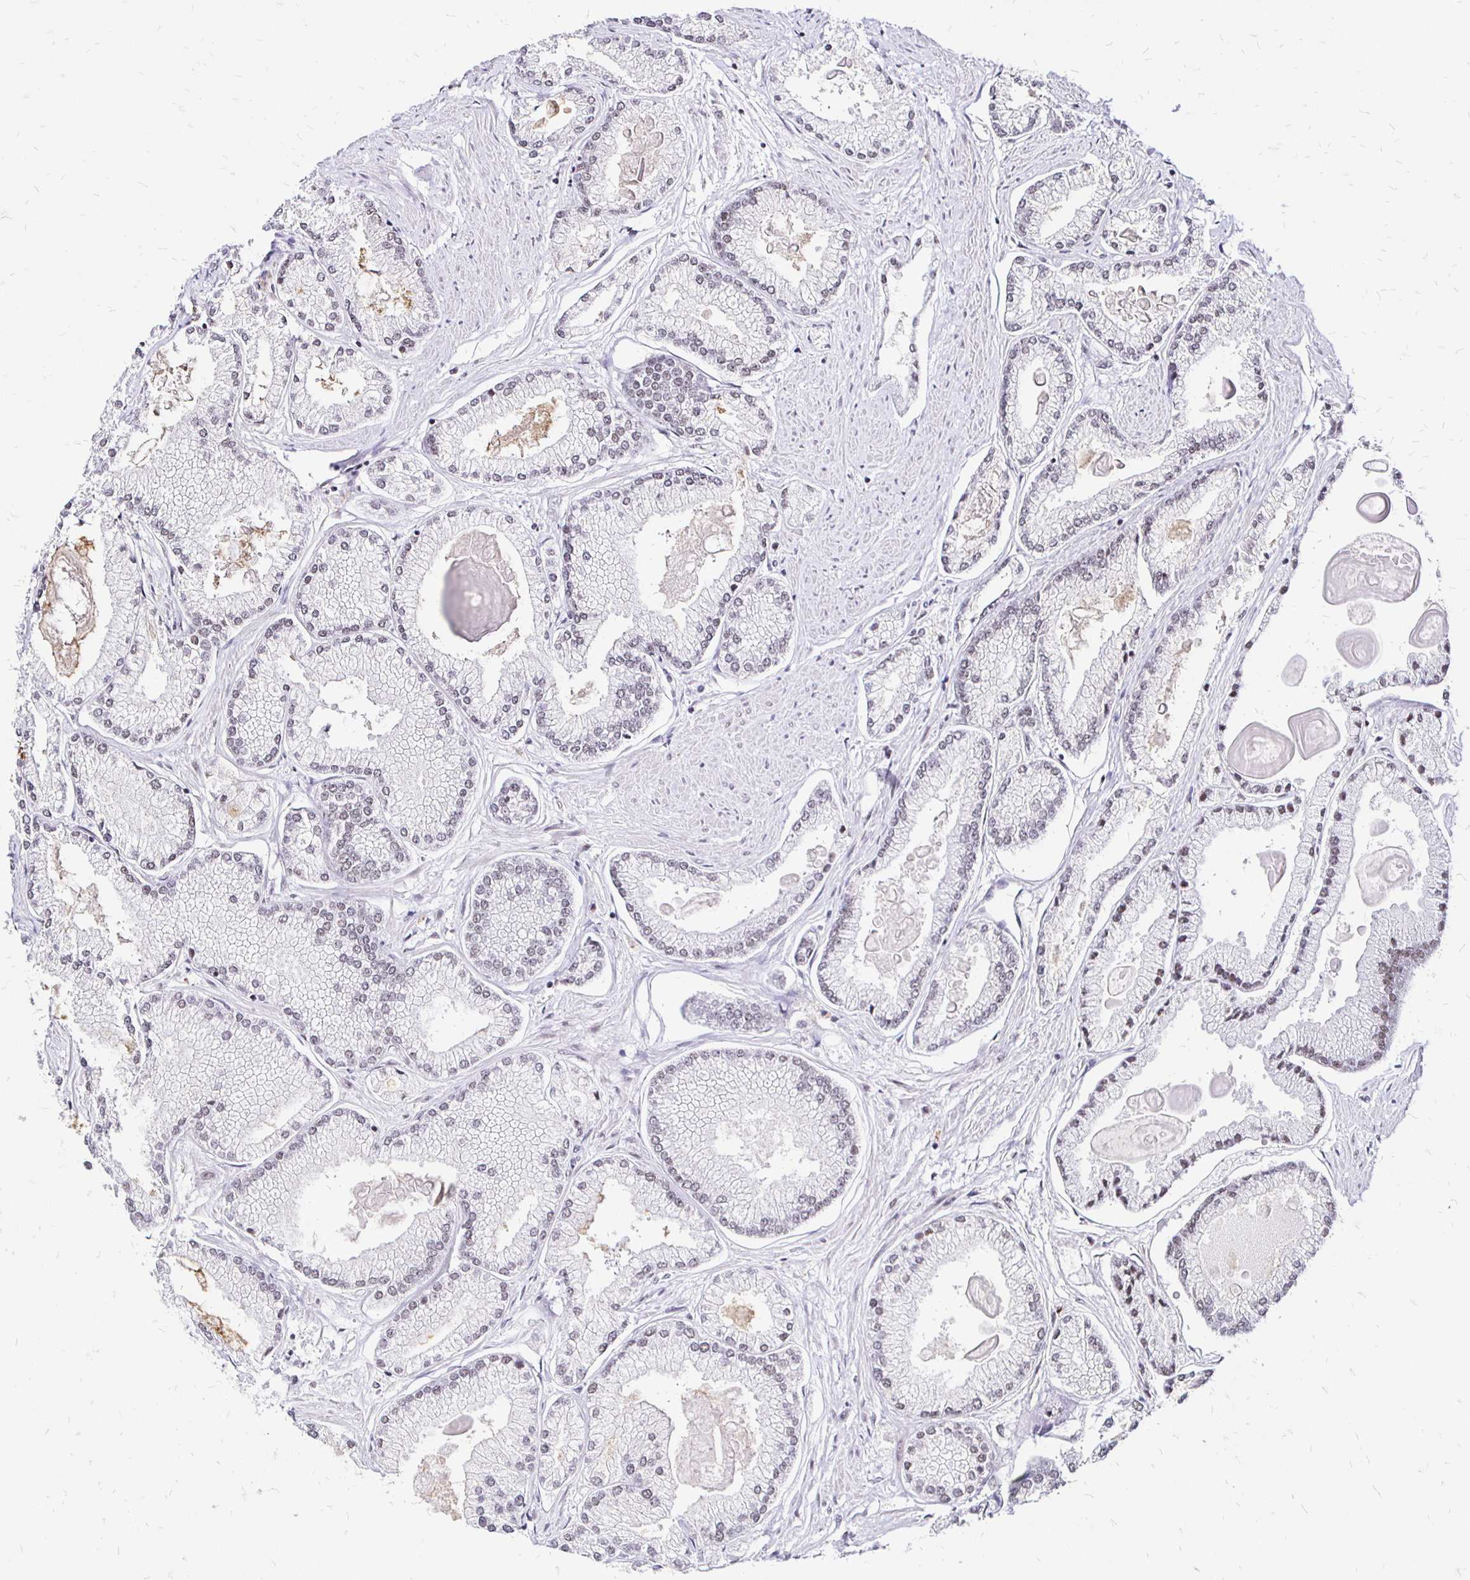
{"staining": {"intensity": "weak", "quantity": "25%-75%", "location": "nuclear"}, "tissue": "prostate cancer", "cell_type": "Tumor cells", "image_type": "cancer", "snomed": [{"axis": "morphology", "description": "Adenocarcinoma, High grade"}, {"axis": "topography", "description": "Prostate"}], "caption": "Prostate cancer (adenocarcinoma (high-grade)) tissue shows weak nuclear positivity in about 25%-75% of tumor cells", "gene": "SIN3A", "patient": {"sex": "male", "age": 68}}